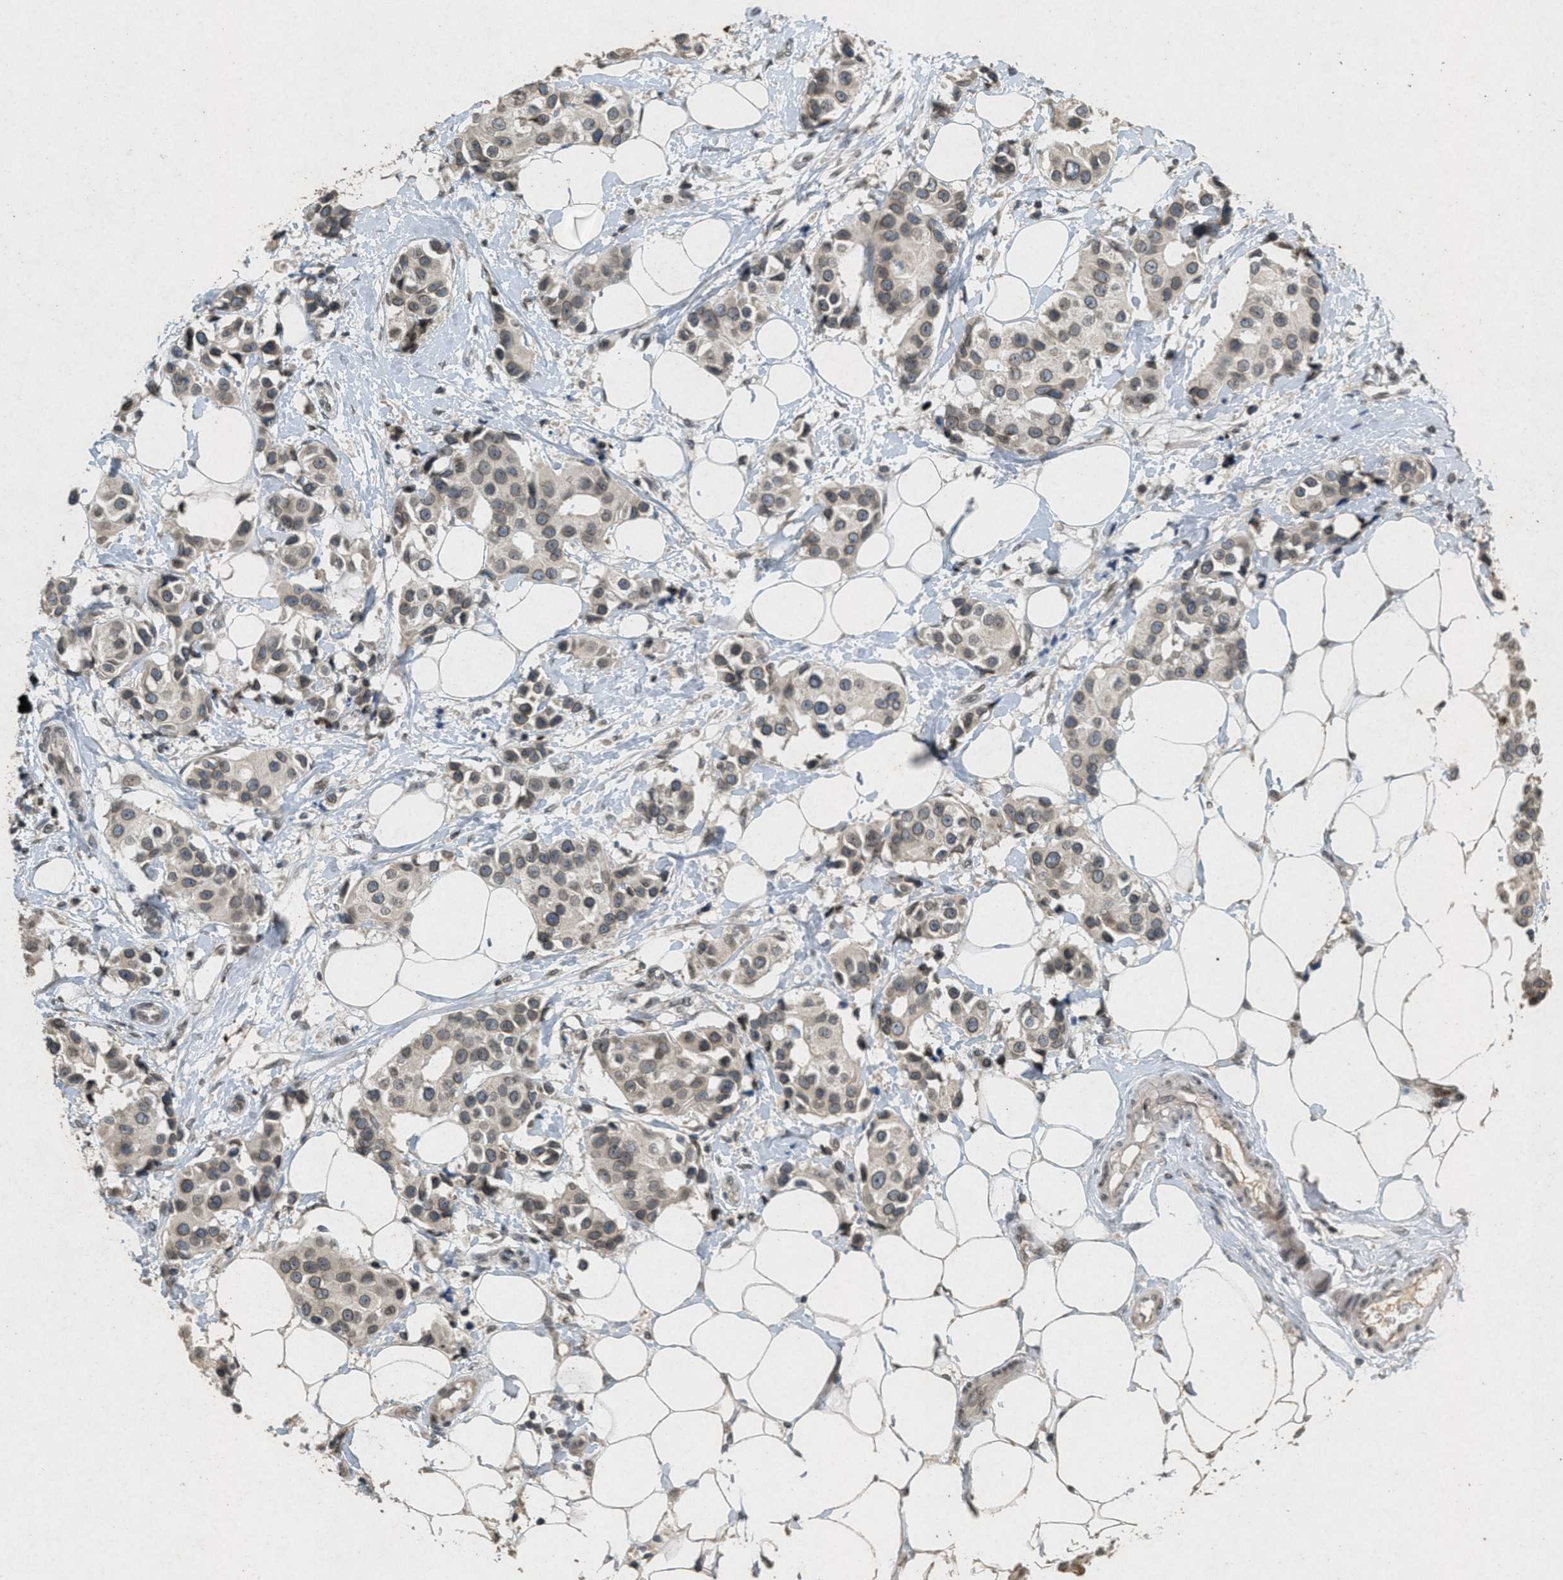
{"staining": {"intensity": "moderate", "quantity": ">75%", "location": "cytoplasmic/membranous,nuclear"}, "tissue": "breast cancer", "cell_type": "Tumor cells", "image_type": "cancer", "snomed": [{"axis": "morphology", "description": "Normal tissue, NOS"}, {"axis": "morphology", "description": "Duct carcinoma"}, {"axis": "topography", "description": "Breast"}], "caption": "Protein expression analysis of breast cancer (infiltrating ductal carcinoma) reveals moderate cytoplasmic/membranous and nuclear positivity in about >75% of tumor cells.", "gene": "ABHD6", "patient": {"sex": "female", "age": 39}}